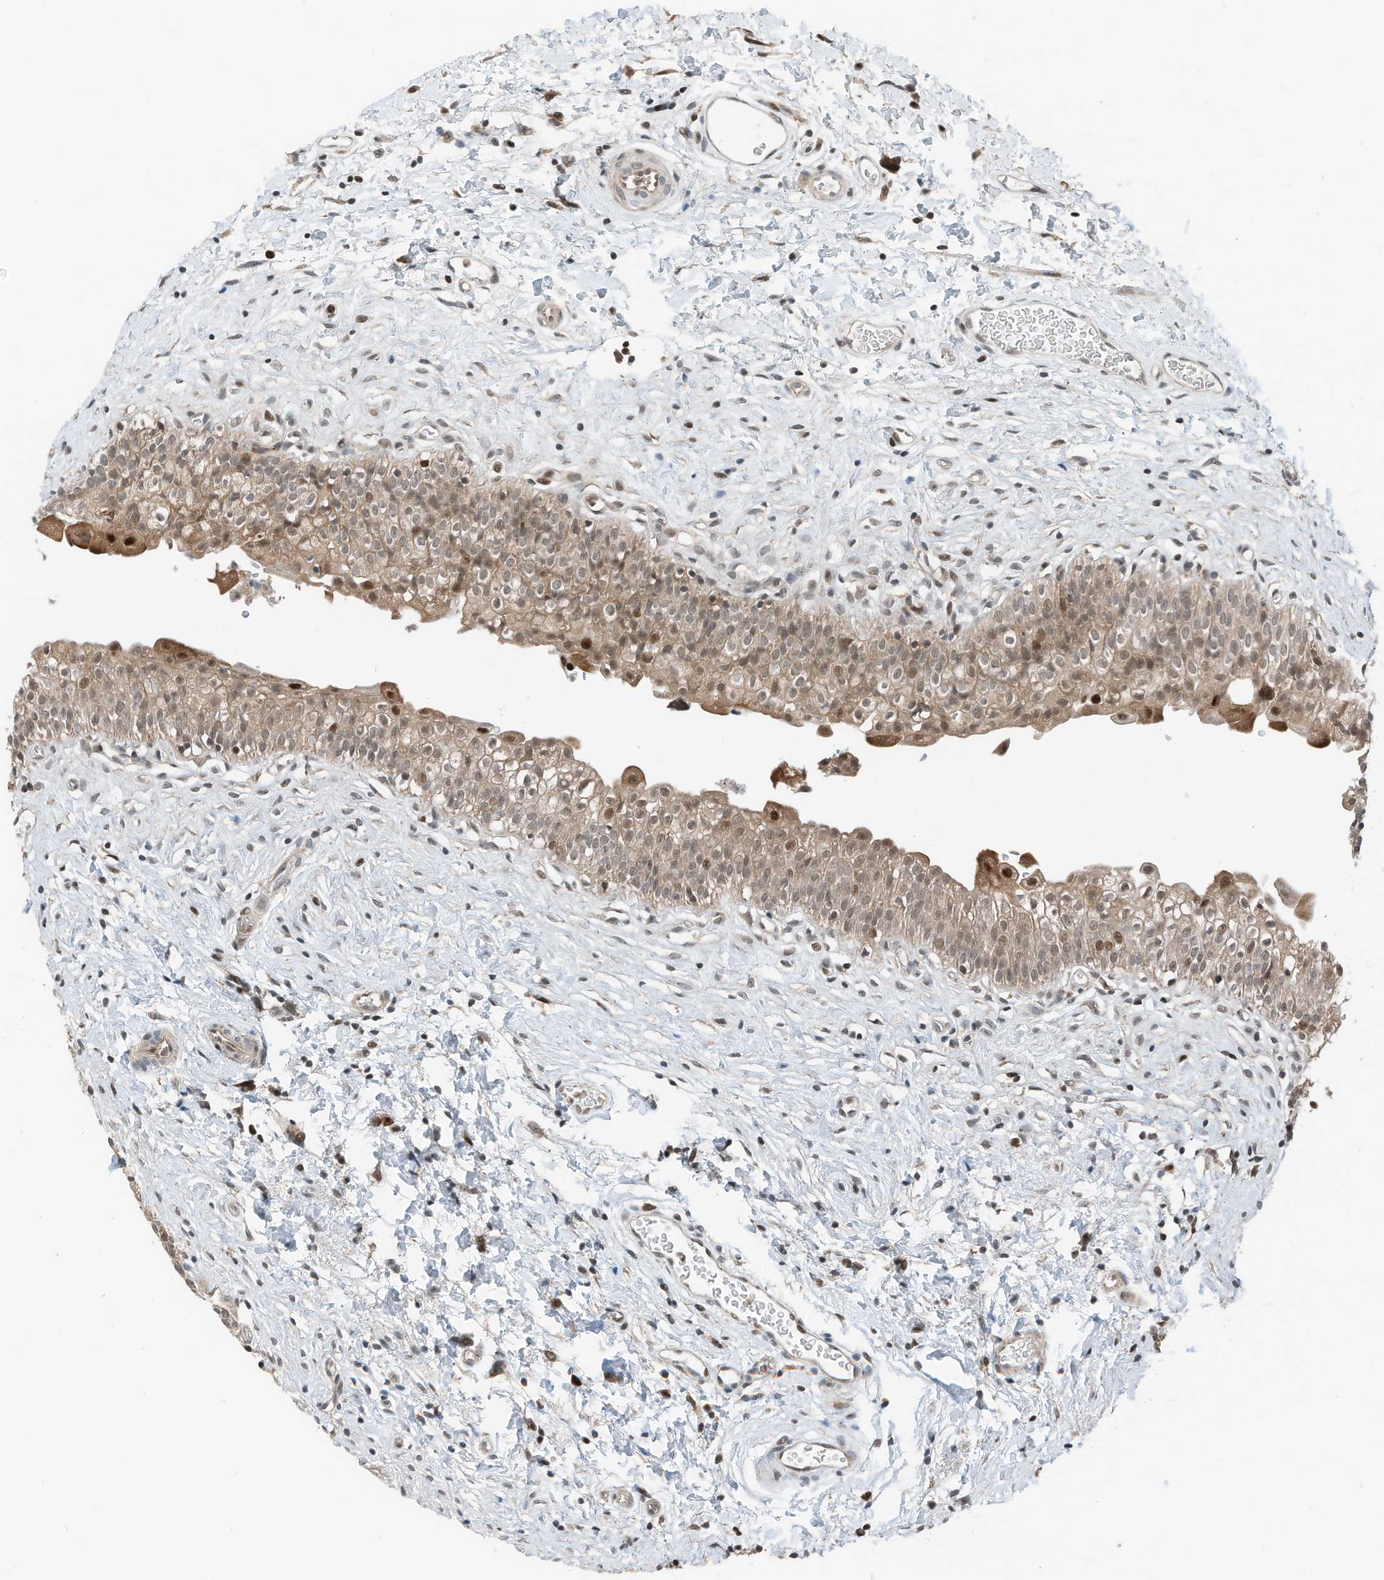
{"staining": {"intensity": "moderate", "quantity": ">75%", "location": "cytoplasmic/membranous,nuclear"}, "tissue": "urinary bladder", "cell_type": "Urothelial cells", "image_type": "normal", "snomed": [{"axis": "morphology", "description": "Normal tissue, NOS"}, {"axis": "topography", "description": "Urinary bladder"}], "caption": "Protein staining displays moderate cytoplasmic/membranous,nuclear expression in approximately >75% of urothelial cells in unremarkable urinary bladder. (DAB (3,3'-diaminobenzidine) IHC, brown staining for protein, blue staining for nuclei).", "gene": "RMND1", "patient": {"sex": "male", "age": 51}}